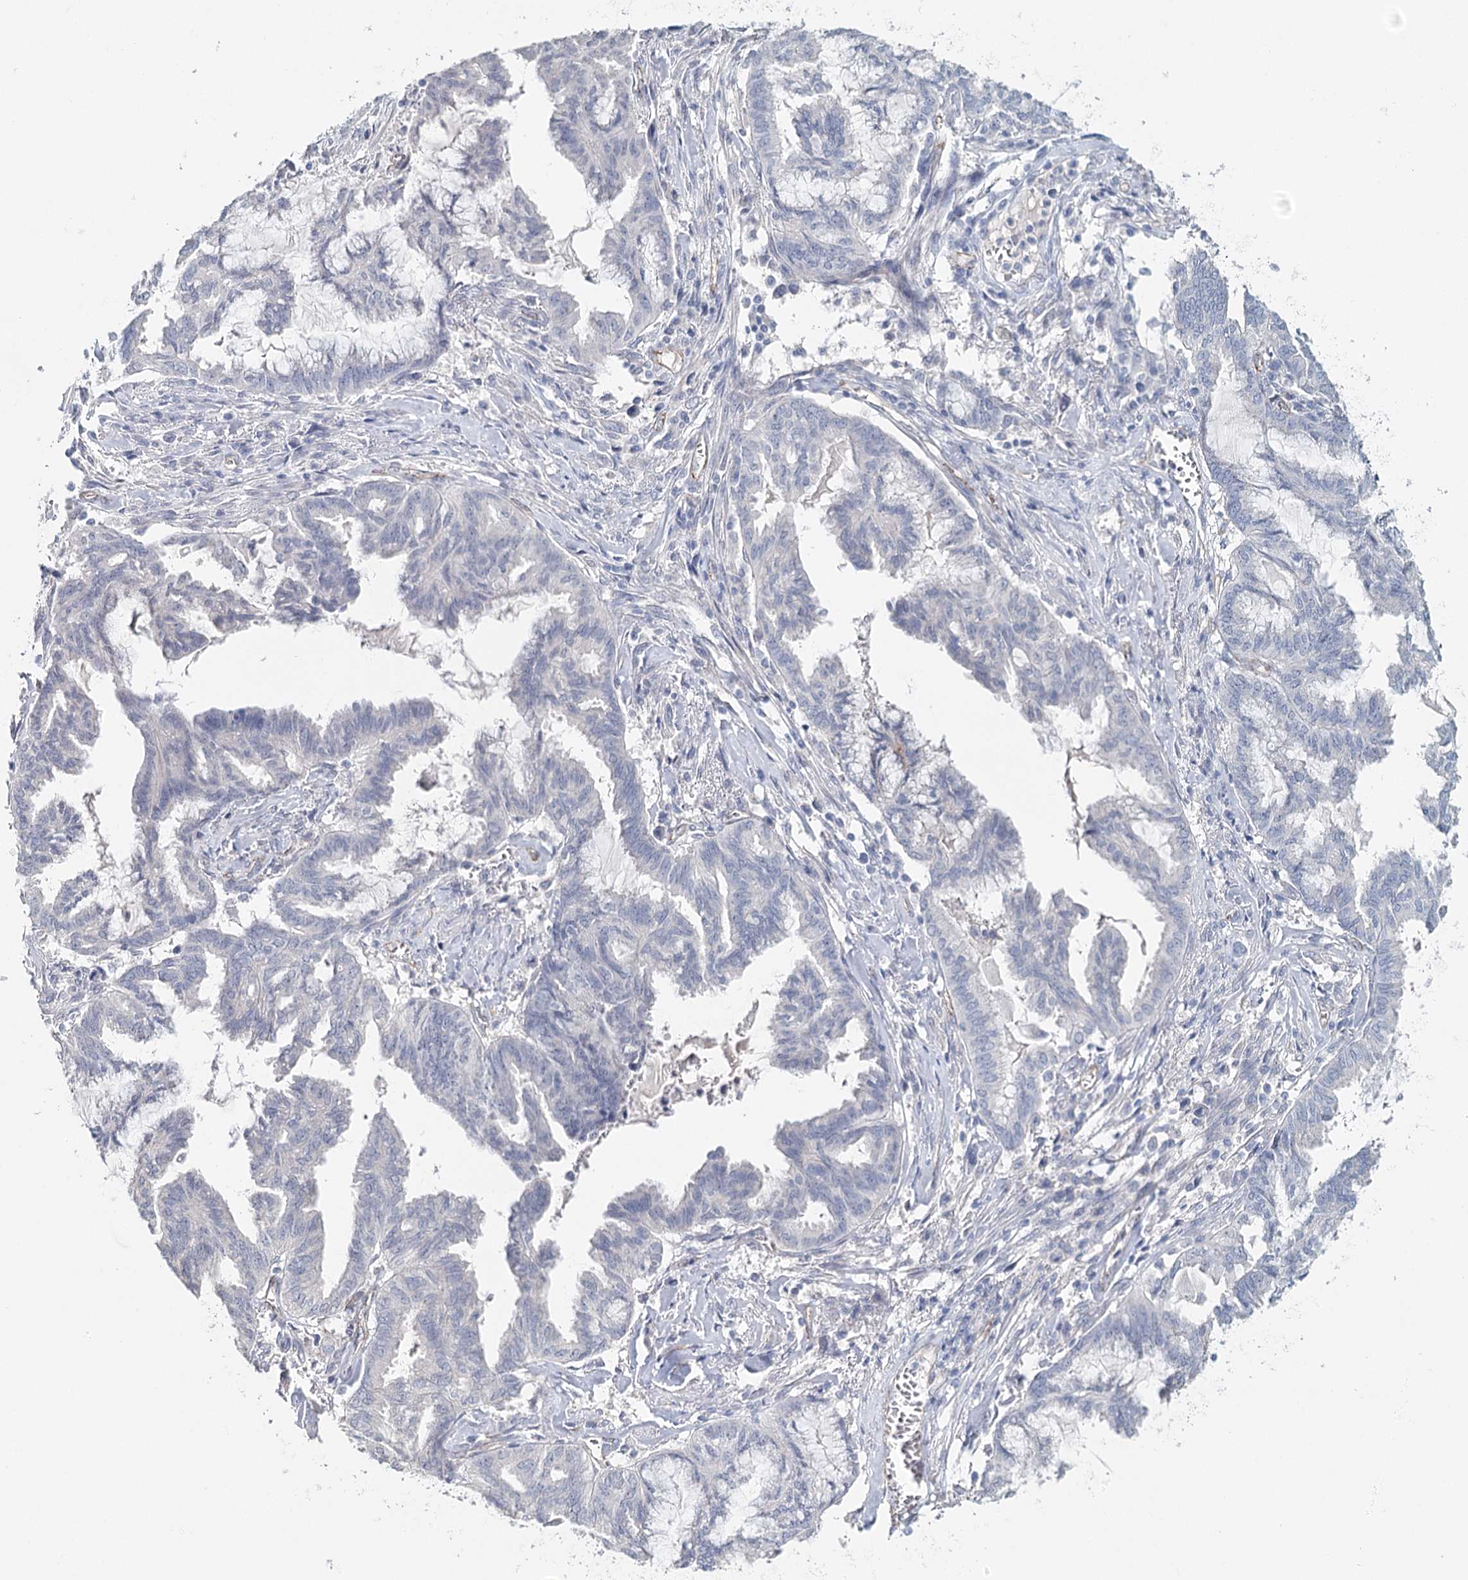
{"staining": {"intensity": "negative", "quantity": "none", "location": "none"}, "tissue": "endometrial cancer", "cell_type": "Tumor cells", "image_type": "cancer", "snomed": [{"axis": "morphology", "description": "Adenocarcinoma, NOS"}, {"axis": "topography", "description": "Endometrium"}], "caption": "DAB immunohistochemical staining of endometrial cancer (adenocarcinoma) shows no significant staining in tumor cells.", "gene": "SYNPO", "patient": {"sex": "female", "age": 86}}